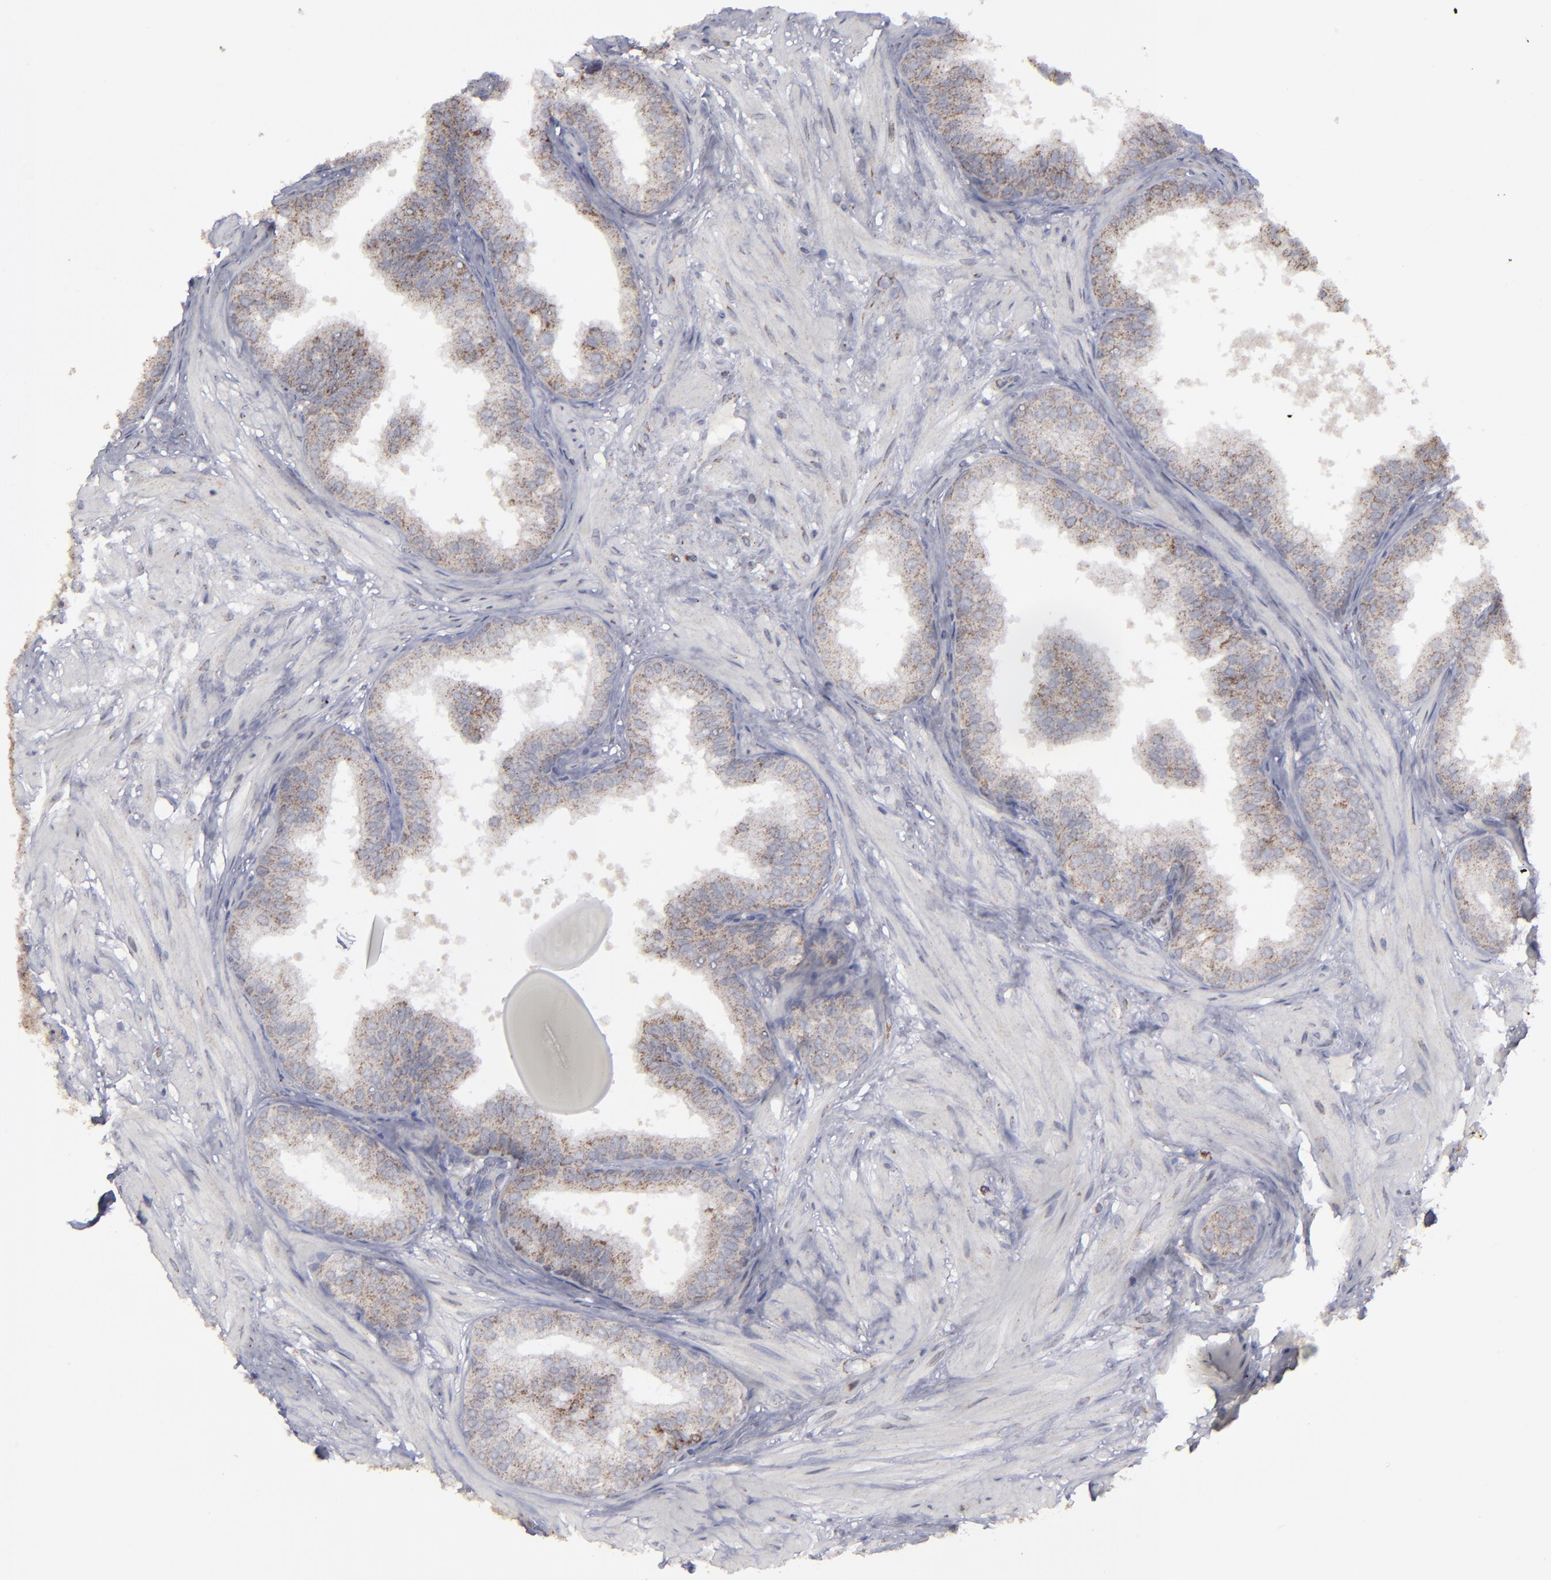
{"staining": {"intensity": "moderate", "quantity": "25%-75%", "location": "cytoplasmic/membranous"}, "tissue": "prostate", "cell_type": "Glandular cells", "image_type": "normal", "snomed": [{"axis": "morphology", "description": "Normal tissue, NOS"}, {"axis": "topography", "description": "Prostate"}], "caption": "Moderate cytoplasmic/membranous staining is appreciated in about 25%-75% of glandular cells in normal prostate. (Brightfield microscopy of DAB IHC at high magnification).", "gene": "MYOM2", "patient": {"sex": "male", "age": 60}}